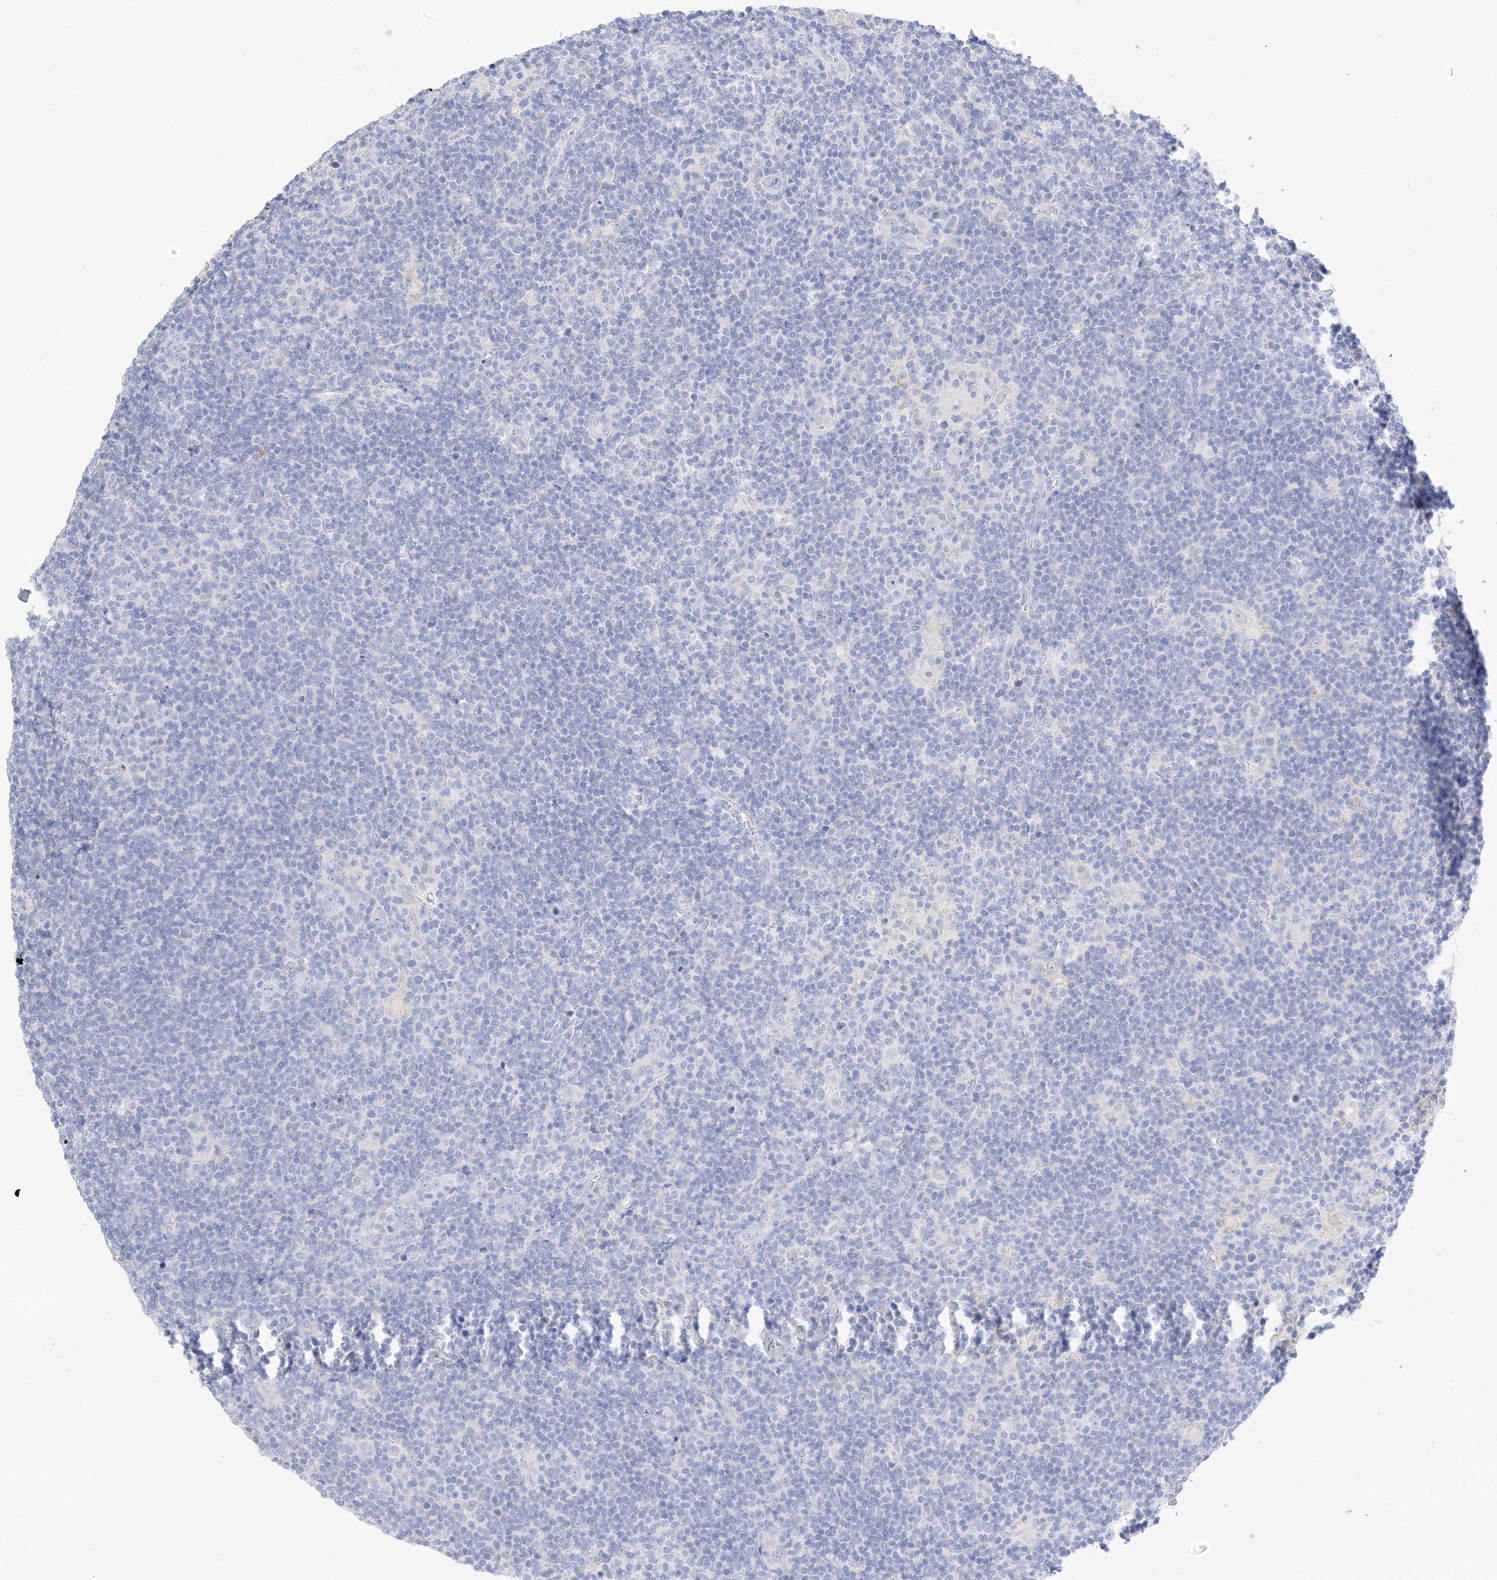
{"staining": {"intensity": "negative", "quantity": "none", "location": "none"}, "tissue": "lymphoma", "cell_type": "Tumor cells", "image_type": "cancer", "snomed": [{"axis": "morphology", "description": "Hodgkin's disease, NOS"}, {"axis": "topography", "description": "Lymph node"}], "caption": "An image of lymphoma stained for a protein displays no brown staining in tumor cells.", "gene": "MUC17", "patient": {"sex": "female", "age": 57}}